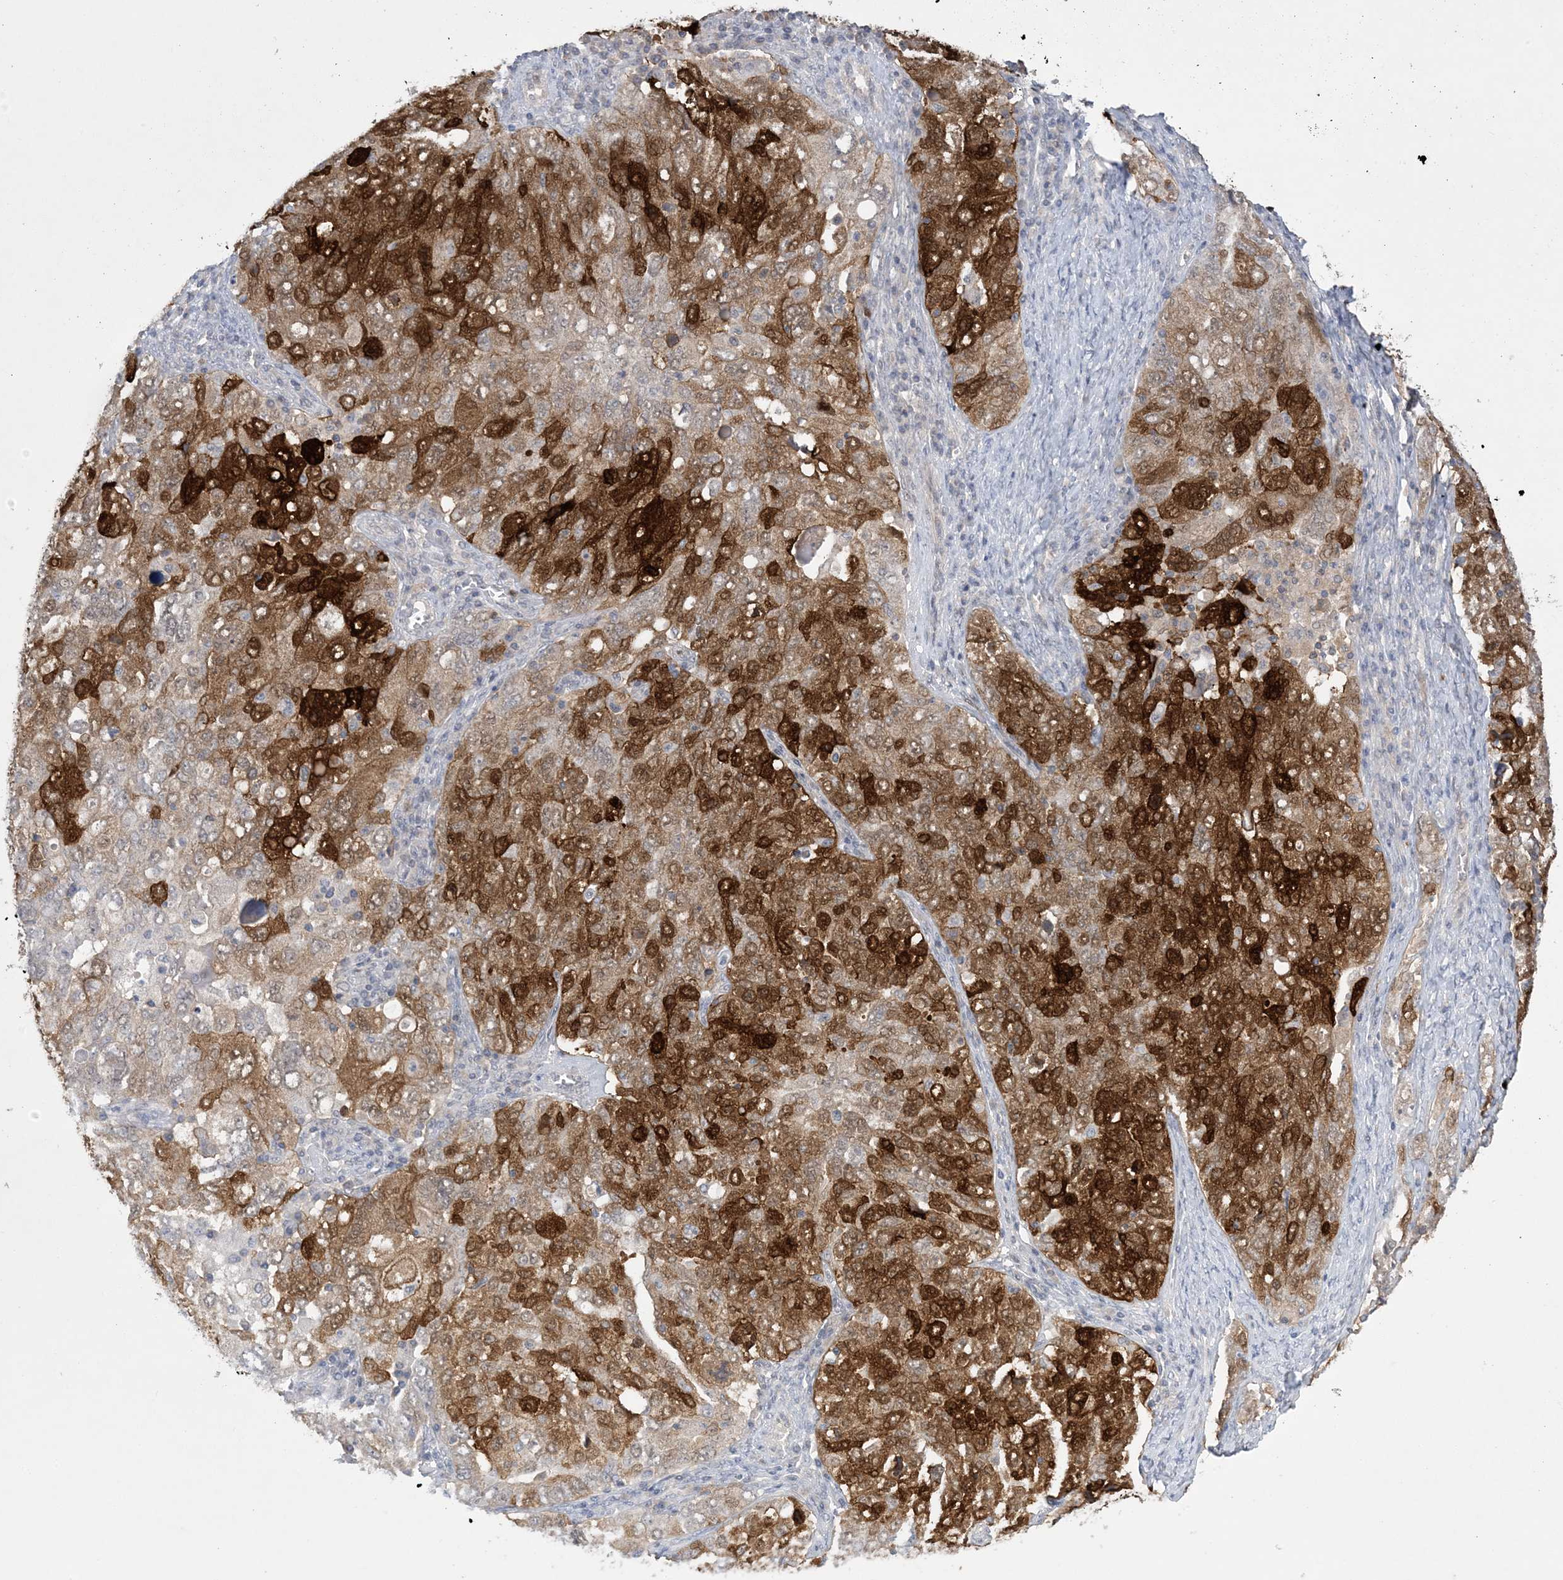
{"staining": {"intensity": "strong", "quantity": ">75%", "location": "cytoplasmic/membranous,nuclear"}, "tissue": "ovarian cancer", "cell_type": "Tumor cells", "image_type": "cancer", "snomed": [{"axis": "morphology", "description": "Carcinoma, endometroid"}, {"axis": "topography", "description": "Ovary"}], "caption": "There is high levels of strong cytoplasmic/membranous and nuclear expression in tumor cells of endometroid carcinoma (ovarian), as demonstrated by immunohistochemical staining (brown color).", "gene": "HMGCS1", "patient": {"sex": "female", "age": 62}}